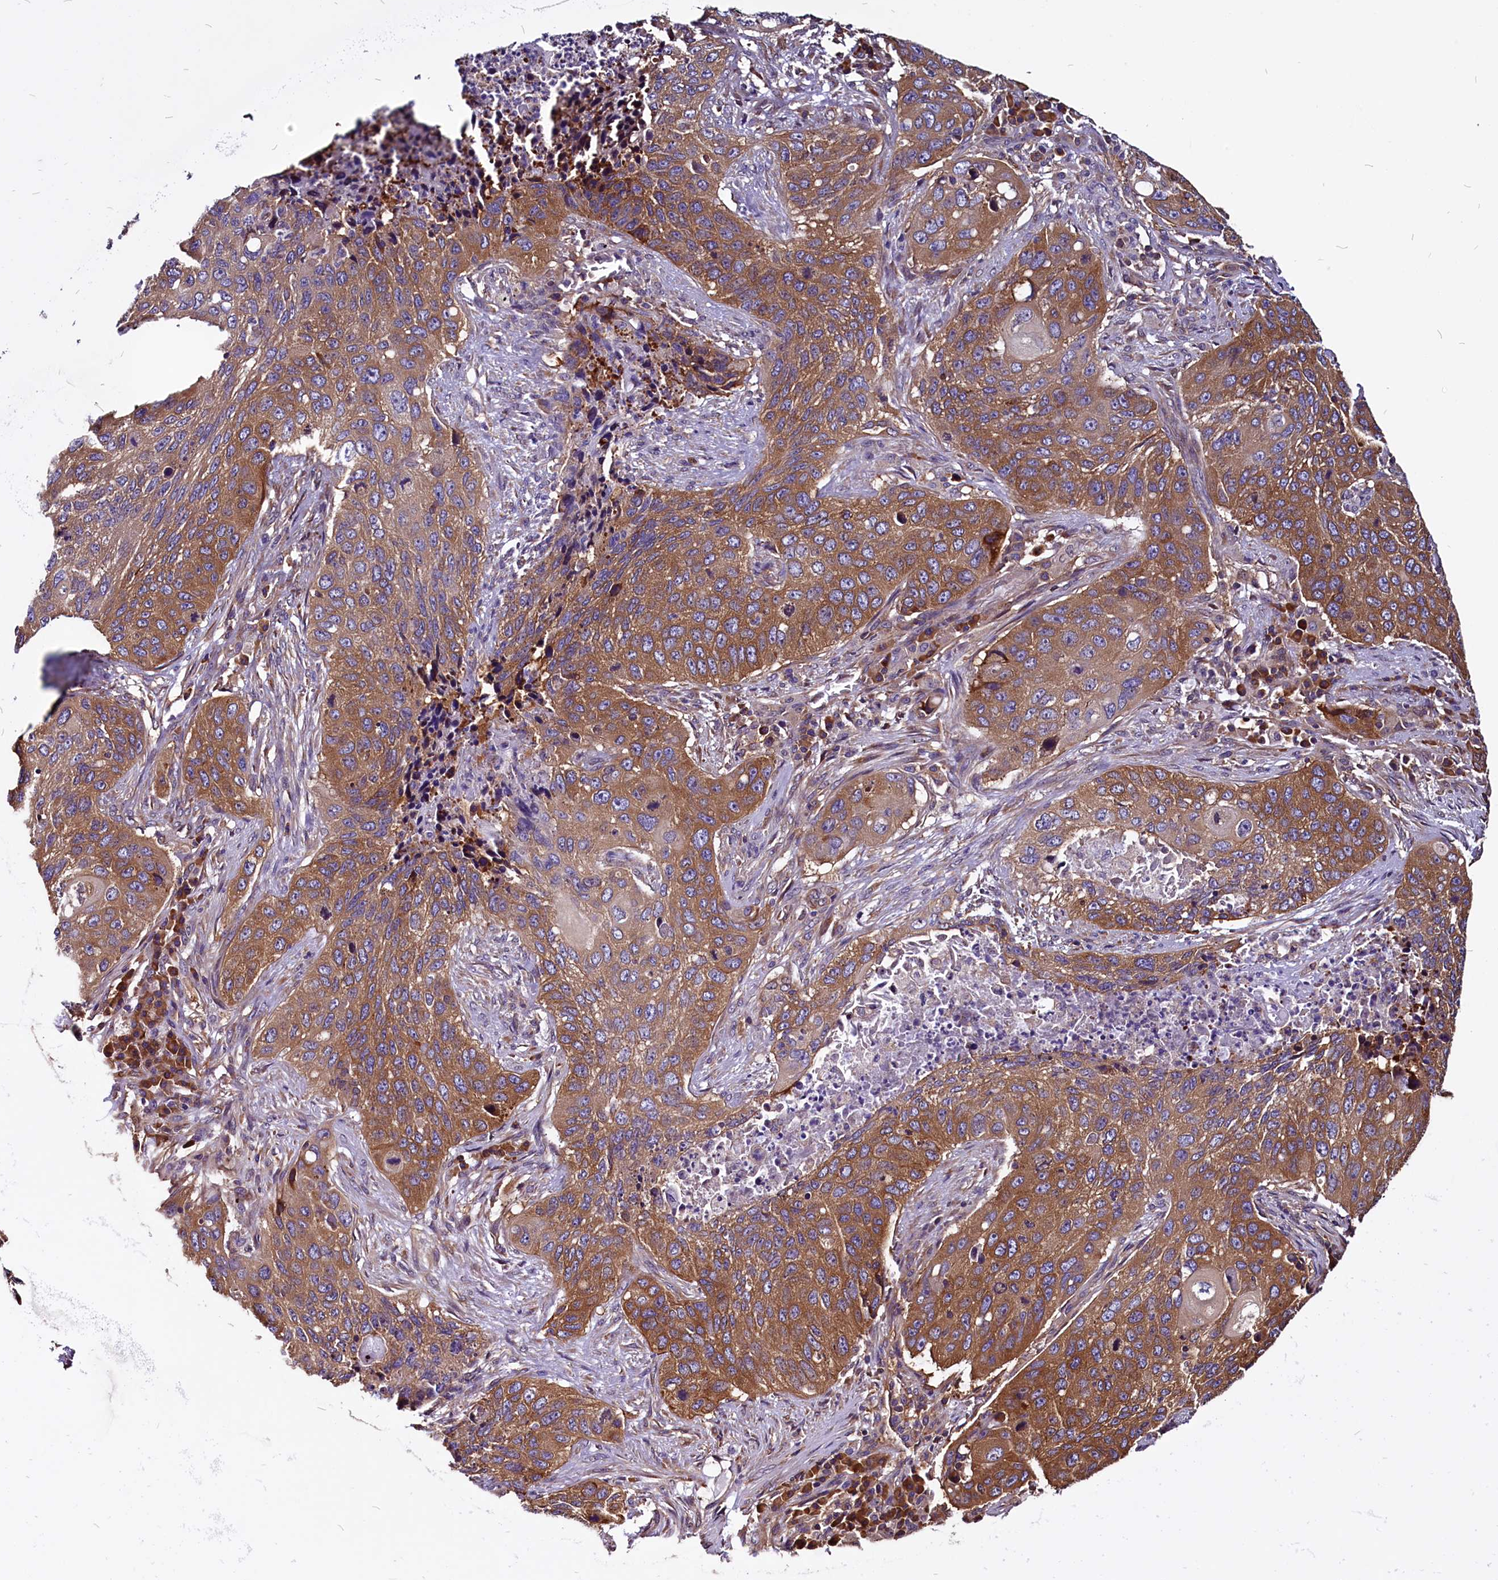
{"staining": {"intensity": "moderate", "quantity": ">75%", "location": "cytoplasmic/membranous"}, "tissue": "lung cancer", "cell_type": "Tumor cells", "image_type": "cancer", "snomed": [{"axis": "morphology", "description": "Squamous cell carcinoma, NOS"}, {"axis": "topography", "description": "Lung"}], "caption": "Lung cancer was stained to show a protein in brown. There is medium levels of moderate cytoplasmic/membranous staining in about >75% of tumor cells.", "gene": "EIF3G", "patient": {"sex": "female", "age": 63}}